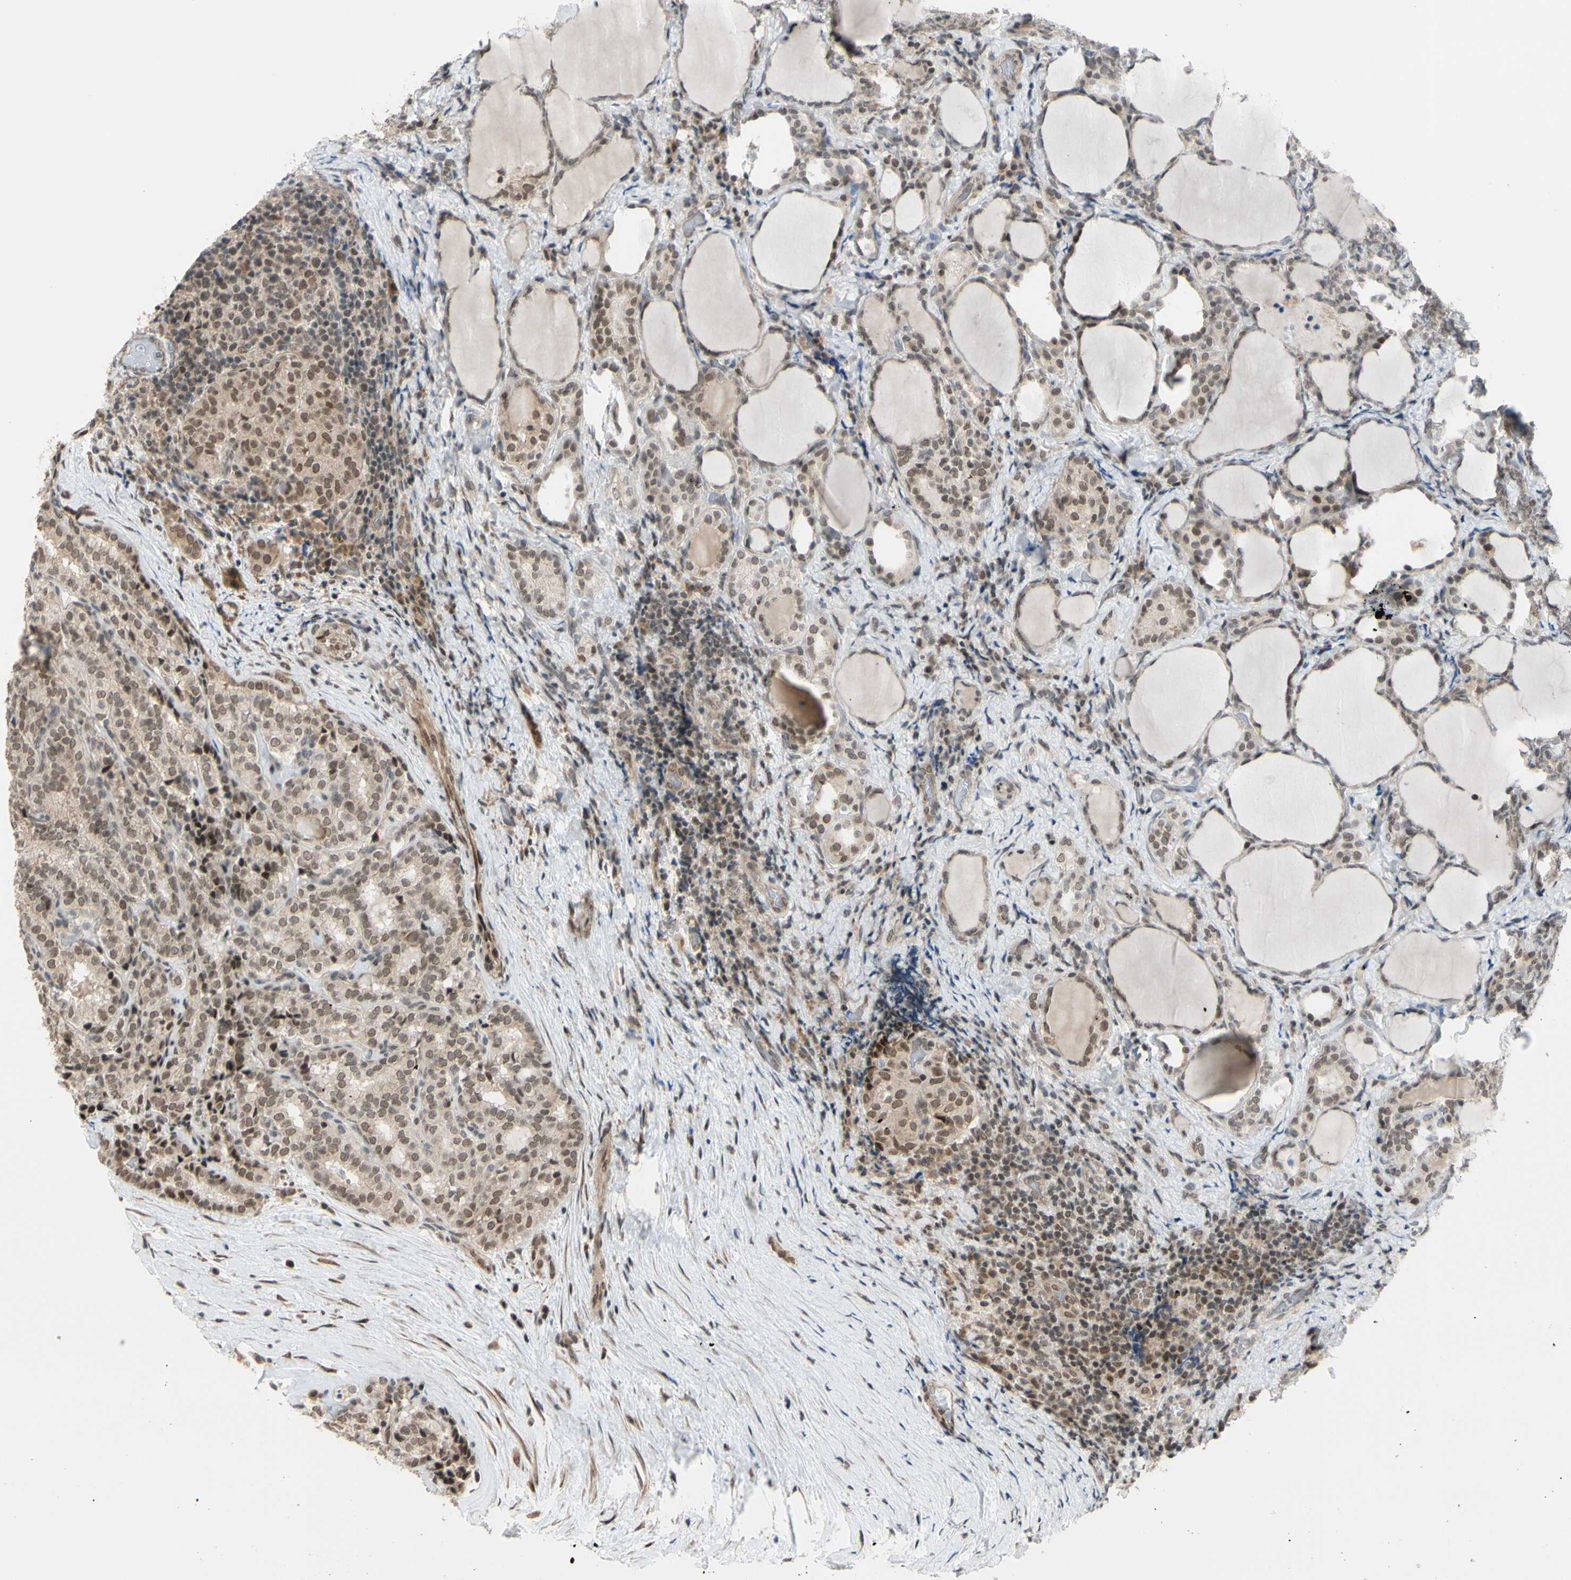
{"staining": {"intensity": "moderate", "quantity": ">75%", "location": "cytoplasmic/membranous,nuclear"}, "tissue": "thyroid cancer", "cell_type": "Tumor cells", "image_type": "cancer", "snomed": [{"axis": "morphology", "description": "Normal tissue, NOS"}, {"axis": "morphology", "description": "Papillary adenocarcinoma, NOS"}, {"axis": "topography", "description": "Thyroid gland"}], "caption": "Thyroid cancer was stained to show a protein in brown. There is medium levels of moderate cytoplasmic/membranous and nuclear positivity in approximately >75% of tumor cells.", "gene": "BRMS1", "patient": {"sex": "female", "age": 30}}